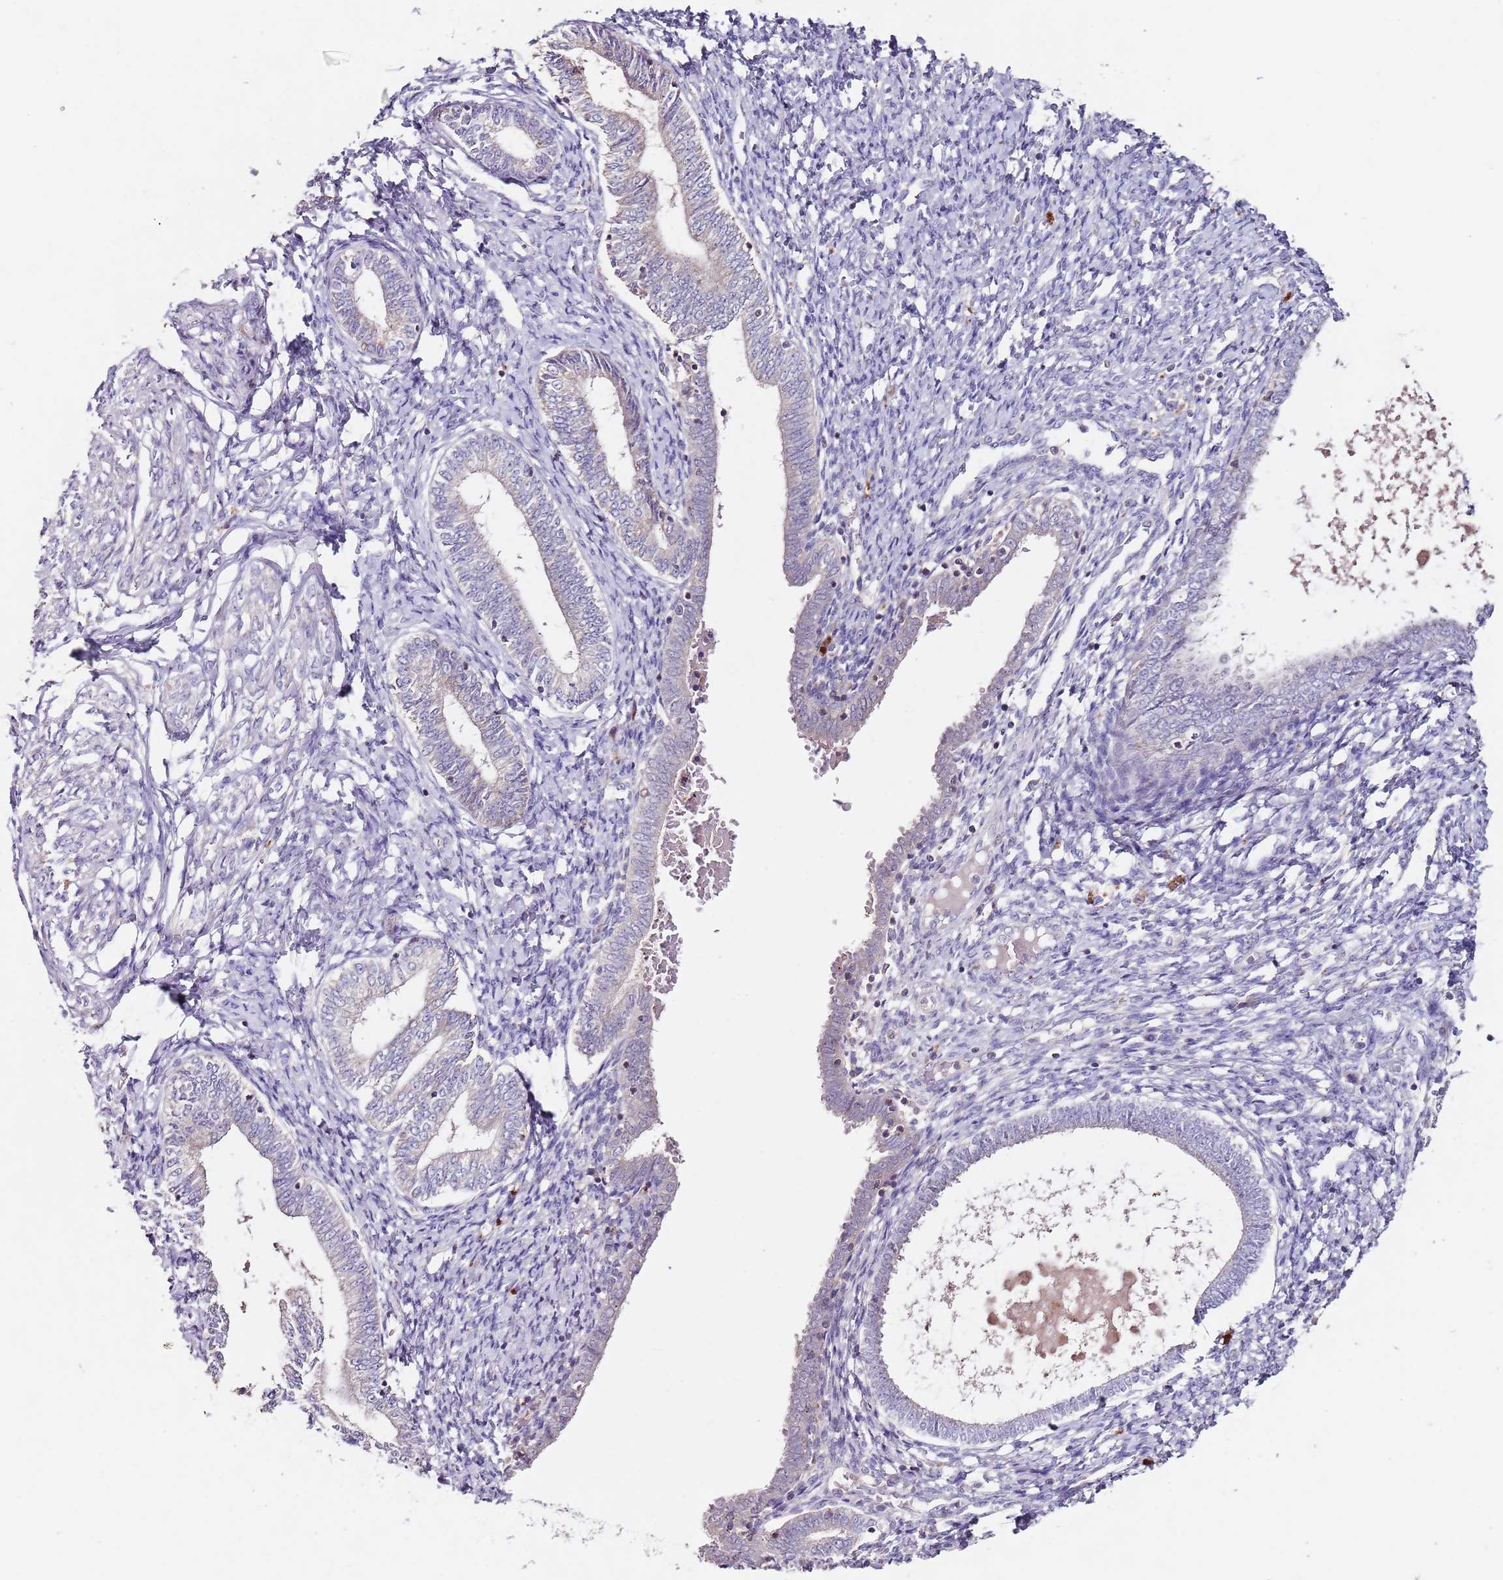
{"staining": {"intensity": "negative", "quantity": "none", "location": "none"}, "tissue": "endometrium", "cell_type": "Cells in endometrial stroma", "image_type": "normal", "snomed": [{"axis": "morphology", "description": "Normal tissue, NOS"}, {"axis": "topography", "description": "Endometrium"}], "caption": "DAB (3,3'-diaminobenzidine) immunohistochemical staining of benign human endometrium displays no significant staining in cells in endometrial stroma.", "gene": "NRDE2", "patient": {"sex": "female", "age": 72}}